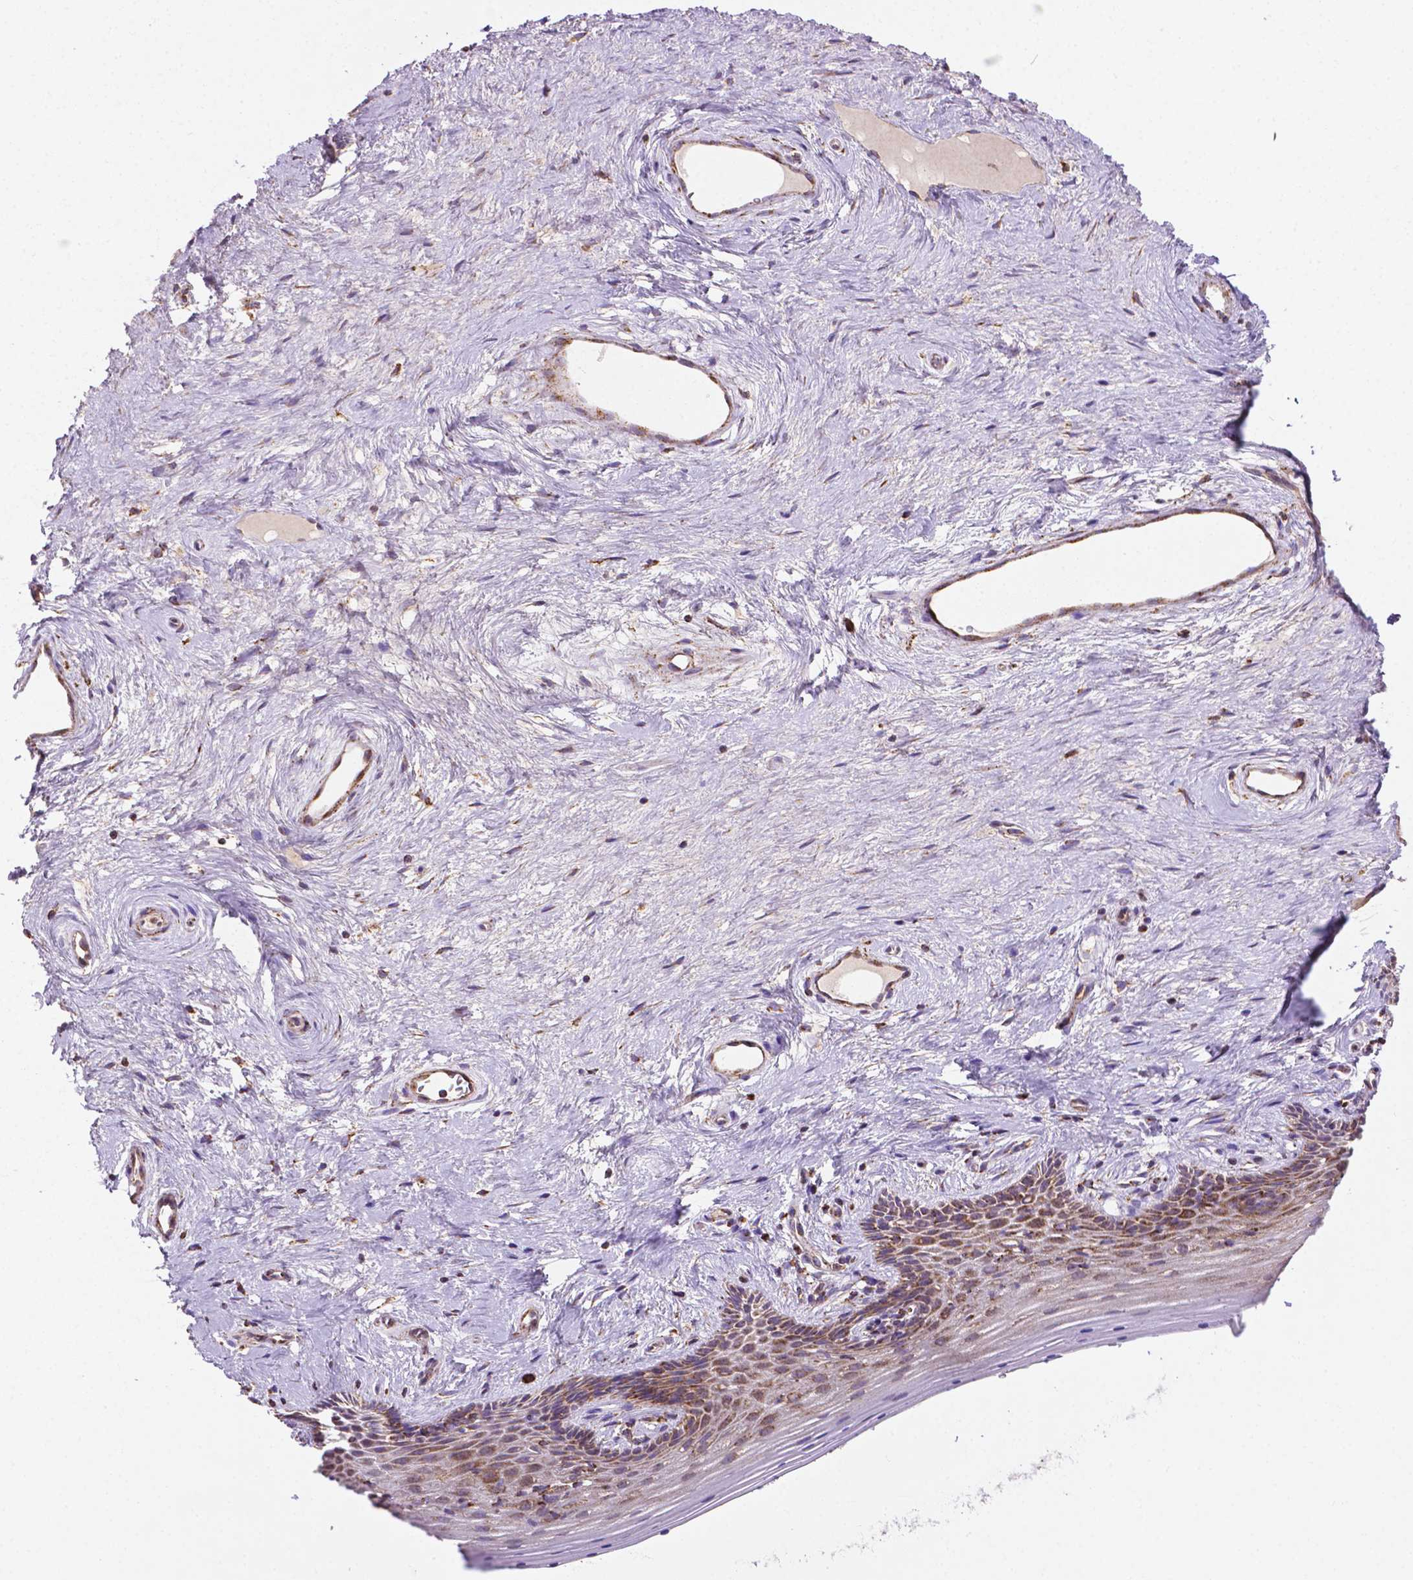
{"staining": {"intensity": "strong", "quantity": ">75%", "location": "cytoplasmic/membranous"}, "tissue": "vagina", "cell_type": "Squamous epithelial cells", "image_type": "normal", "snomed": [{"axis": "morphology", "description": "Normal tissue, NOS"}, {"axis": "topography", "description": "Vagina"}], "caption": "Vagina stained with IHC displays strong cytoplasmic/membranous positivity in approximately >75% of squamous epithelial cells. Immunohistochemistry stains the protein in brown and the nuclei are stained blue.", "gene": "ILVBL", "patient": {"sex": "female", "age": 45}}